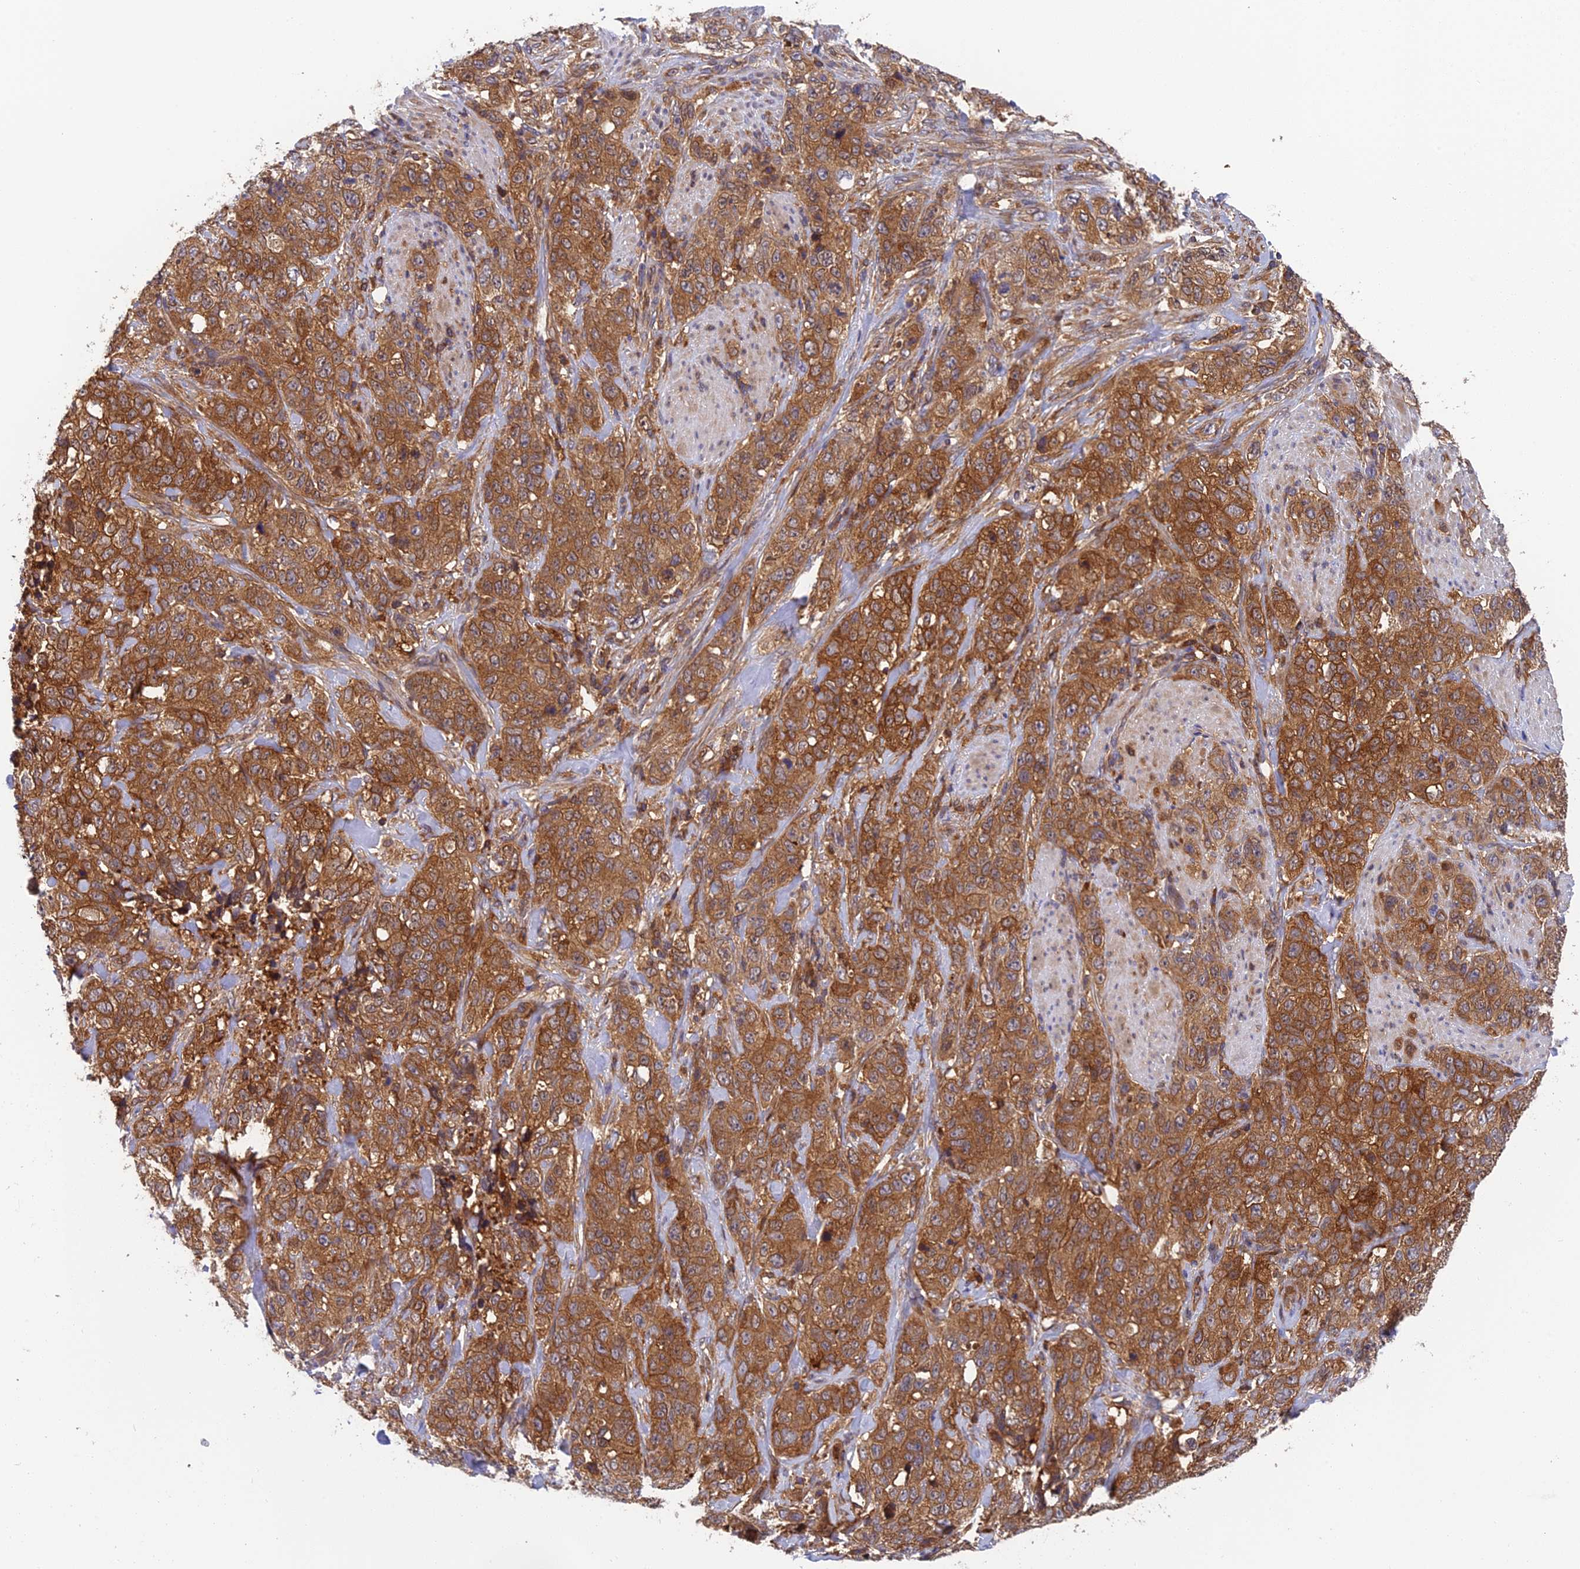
{"staining": {"intensity": "strong", "quantity": ">75%", "location": "cytoplasmic/membranous"}, "tissue": "stomach cancer", "cell_type": "Tumor cells", "image_type": "cancer", "snomed": [{"axis": "morphology", "description": "Adenocarcinoma, NOS"}, {"axis": "topography", "description": "Stomach"}], "caption": "The immunohistochemical stain labels strong cytoplasmic/membranous expression in tumor cells of stomach cancer (adenocarcinoma) tissue.", "gene": "IPO5", "patient": {"sex": "male", "age": 48}}